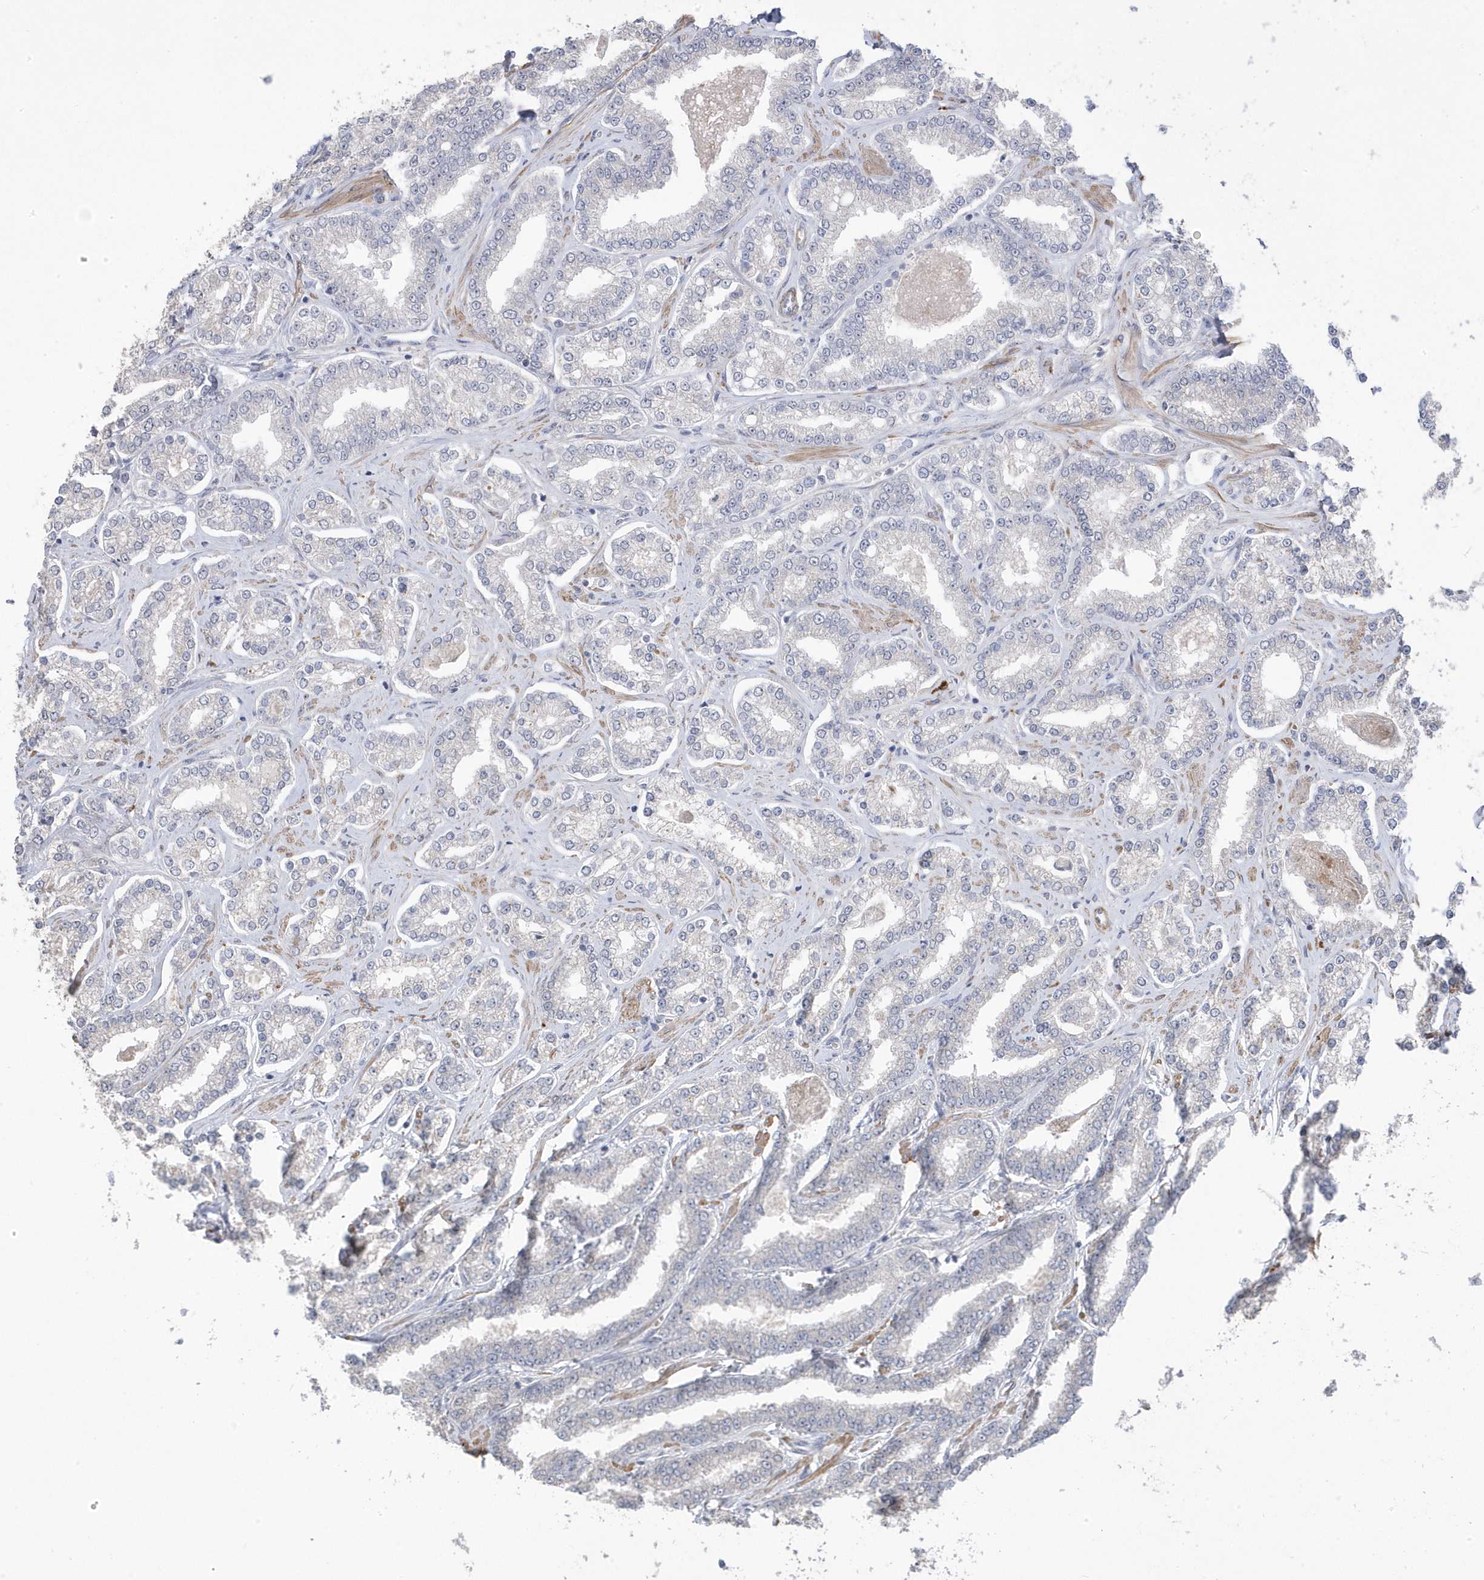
{"staining": {"intensity": "negative", "quantity": "none", "location": "none"}, "tissue": "prostate cancer", "cell_type": "Tumor cells", "image_type": "cancer", "snomed": [{"axis": "morphology", "description": "Normal tissue, NOS"}, {"axis": "morphology", "description": "Adenocarcinoma, High grade"}, {"axis": "topography", "description": "Prostate"}], "caption": "A histopathology image of adenocarcinoma (high-grade) (prostate) stained for a protein shows no brown staining in tumor cells.", "gene": "GTPBP6", "patient": {"sex": "male", "age": 83}}